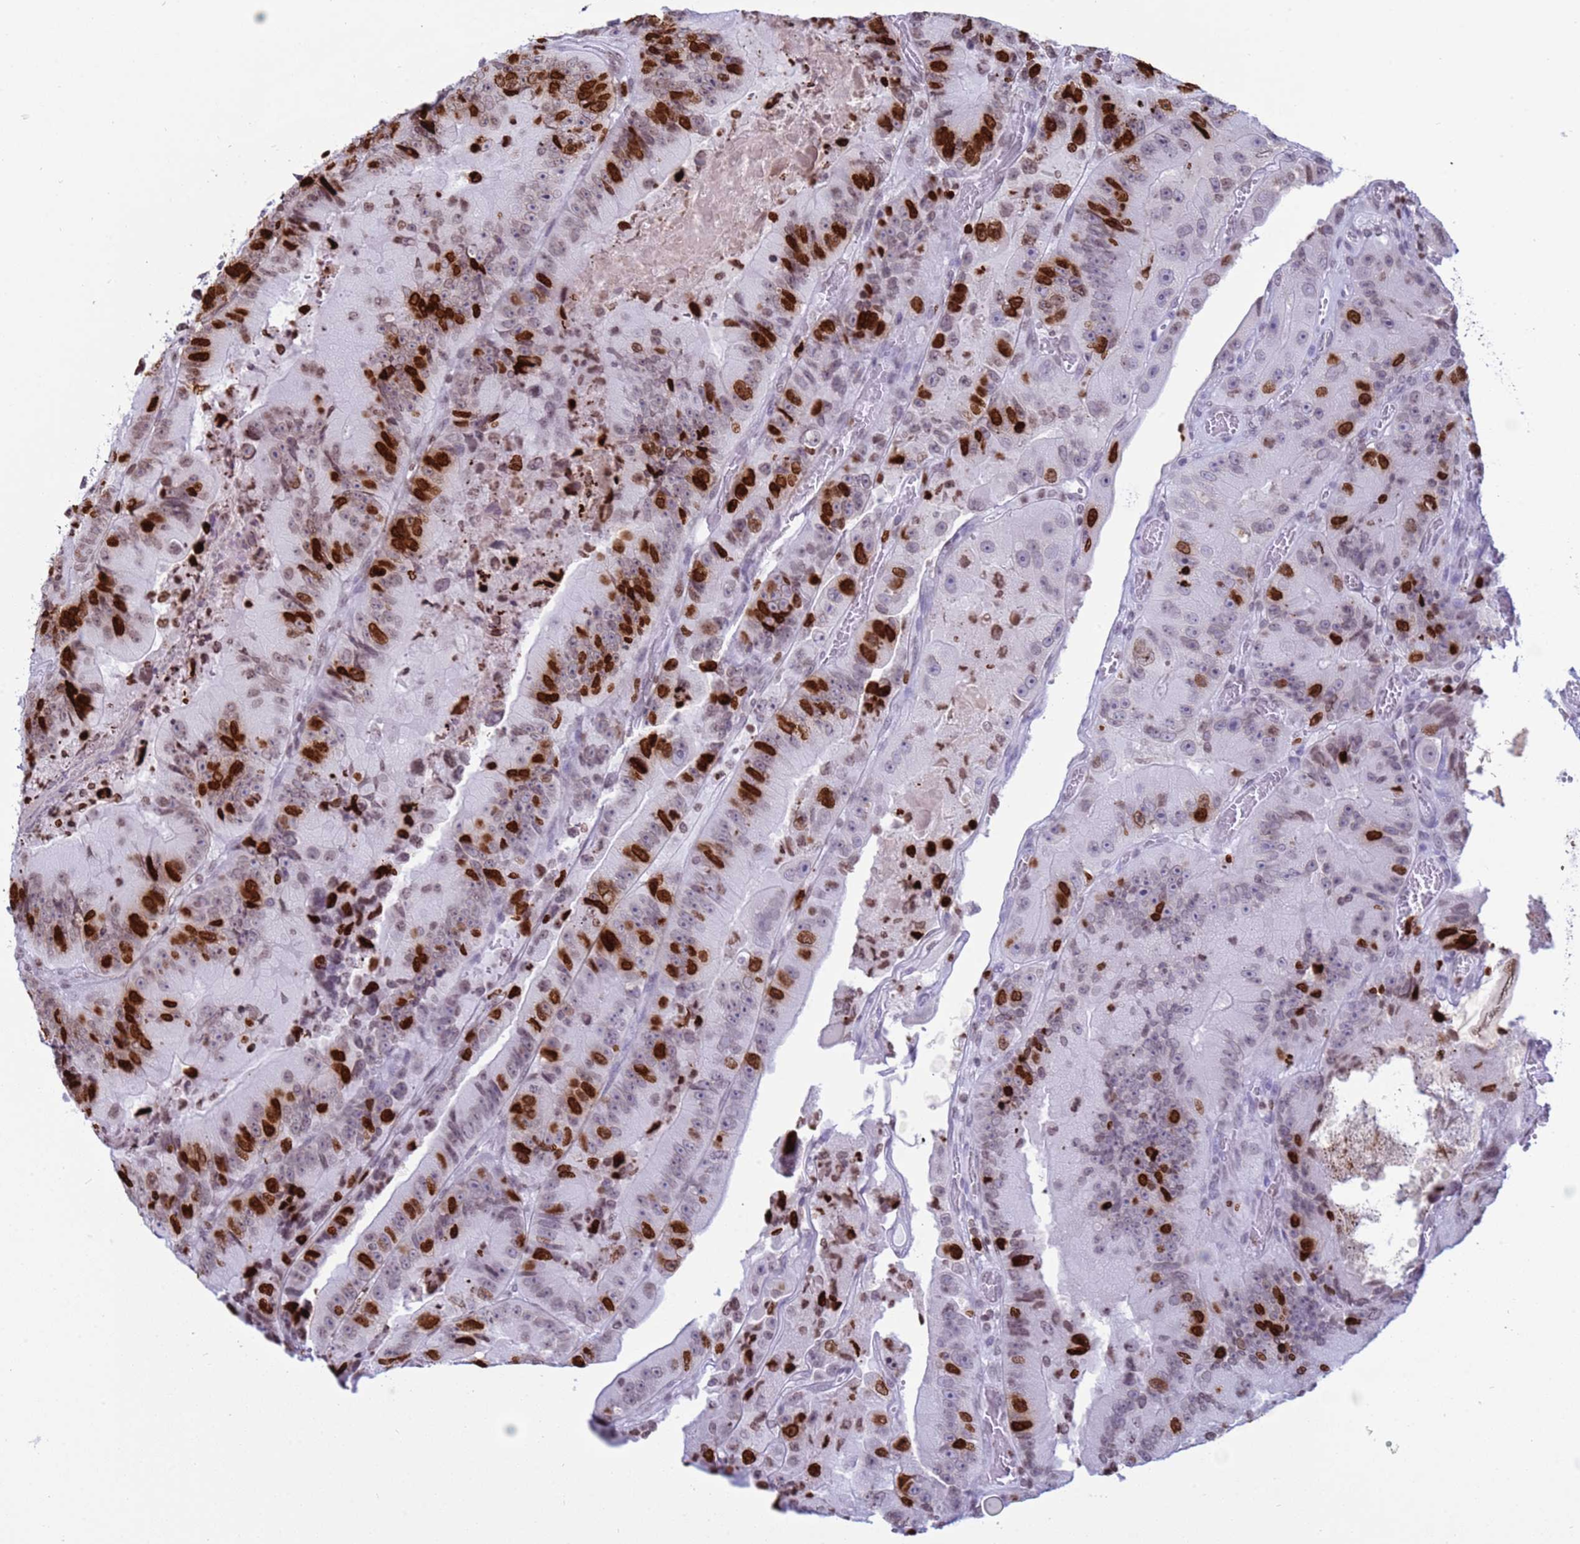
{"staining": {"intensity": "strong", "quantity": "25%-75%", "location": "nuclear"}, "tissue": "colorectal cancer", "cell_type": "Tumor cells", "image_type": "cancer", "snomed": [{"axis": "morphology", "description": "Adenocarcinoma, NOS"}, {"axis": "topography", "description": "Colon"}], "caption": "An image of colorectal adenocarcinoma stained for a protein reveals strong nuclear brown staining in tumor cells.", "gene": "H4C8", "patient": {"sex": "female", "age": 86}}